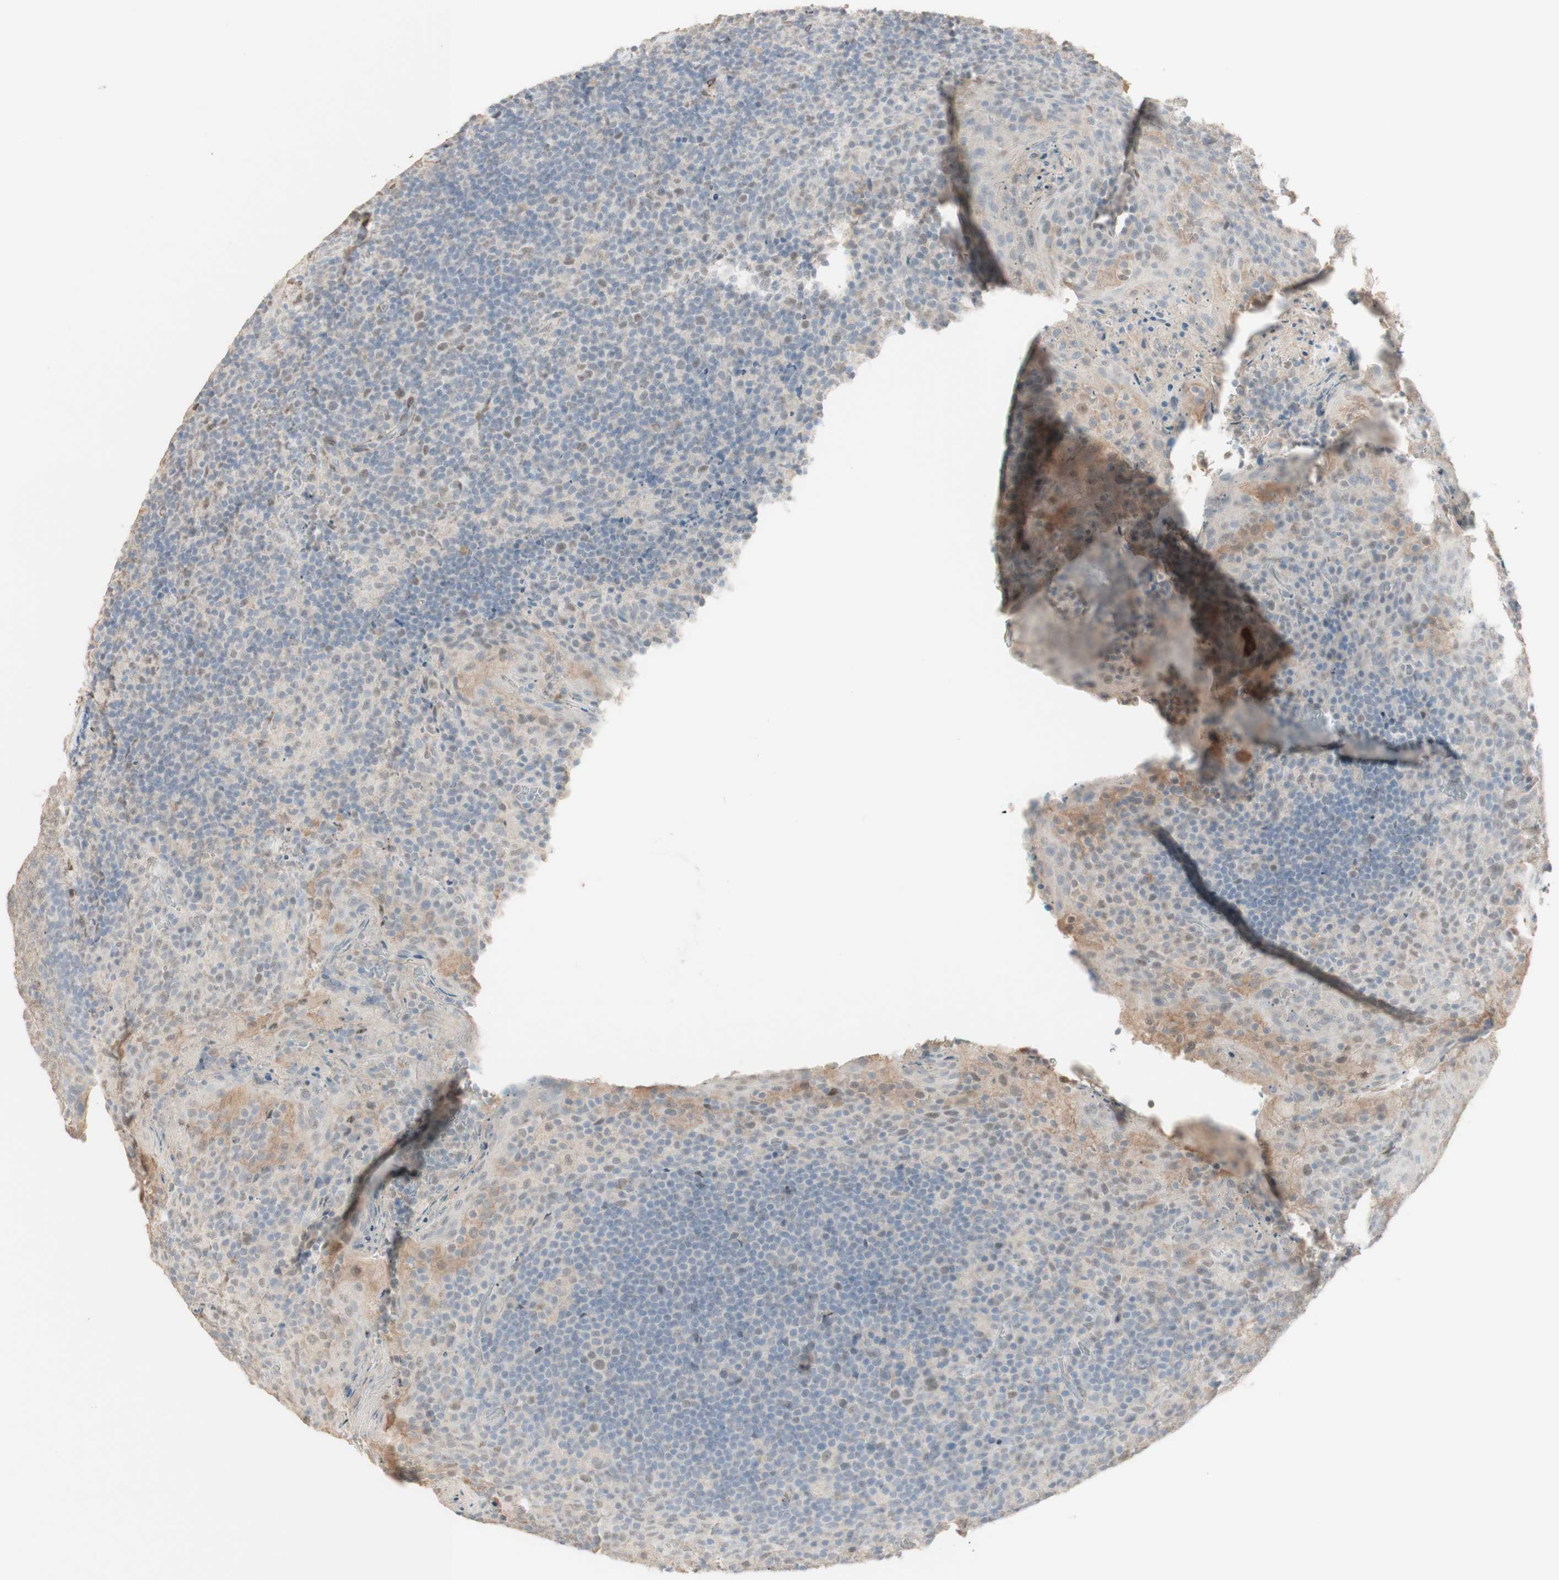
{"staining": {"intensity": "negative", "quantity": "none", "location": "none"}, "tissue": "tonsil", "cell_type": "Germinal center cells", "image_type": "normal", "snomed": [{"axis": "morphology", "description": "Normal tissue, NOS"}, {"axis": "topography", "description": "Tonsil"}], "caption": "Human tonsil stained for a protein using IHC shows no staining in germinal center cells.", "gene": "MUC3A", "patient": {"sex": "male", "age": 17}}